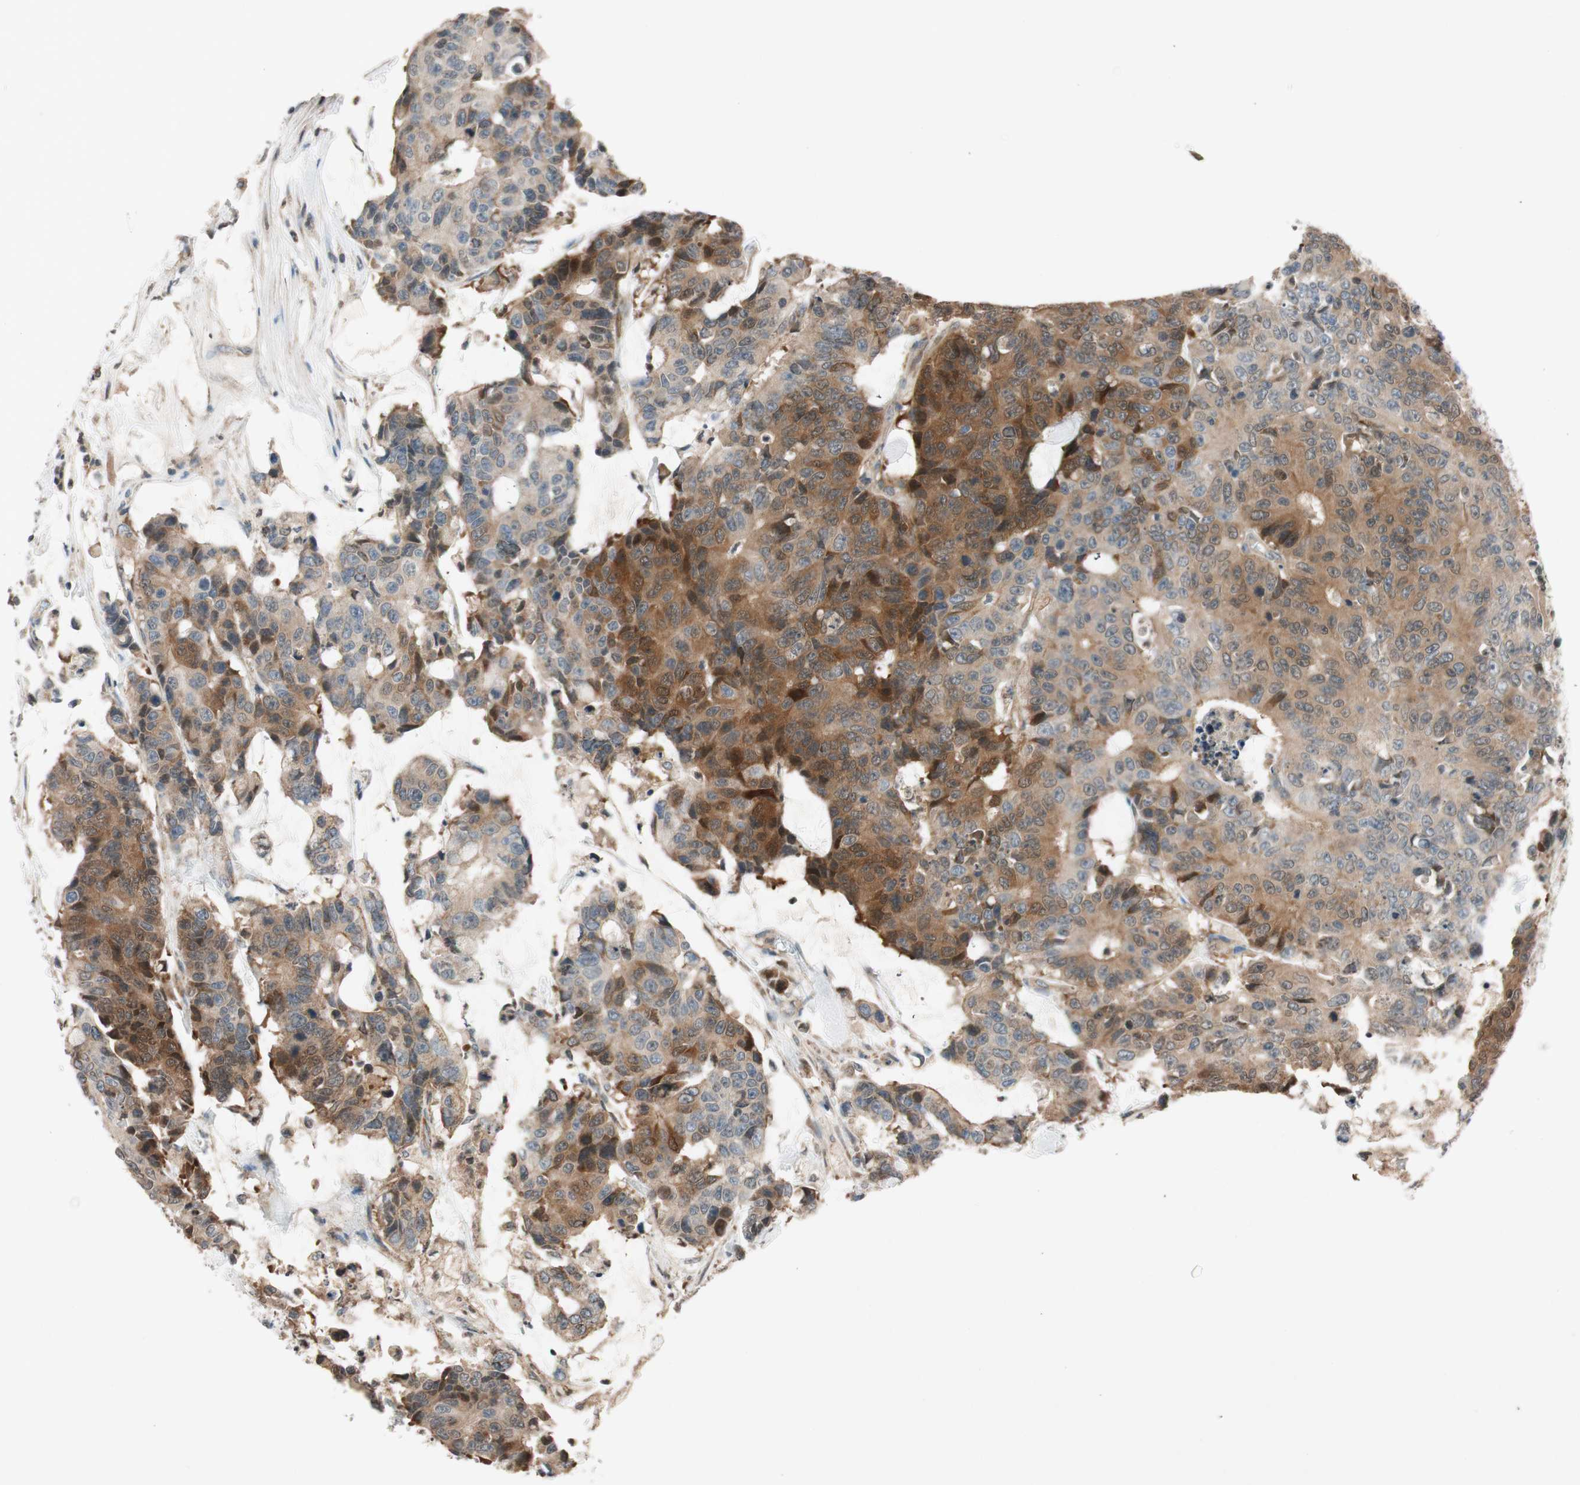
{"staining": {"intensity": "strong", "quantity": ">75%", "location": "cytoplasmic/membranous"}, "tissue": "colorectal cancer", "cell_type": "Tumor cells", "image_type": "cancer", "snomed": [{"axis": "morphology", "description": "Adenocarcinoma, NOS"}, {"axis": "topography", "description": "Colon"}], "caption": "Strong cytoplasmic/membranous protein positivity is identified in about >75% of tumor cells in colorectal cancer (adenocarcinoma). Immunohistochemistry stains the protein in brown and the nuclei are stained blue.", "gene": "GCLM", "patient": {"sex": "female", "age": 86}}